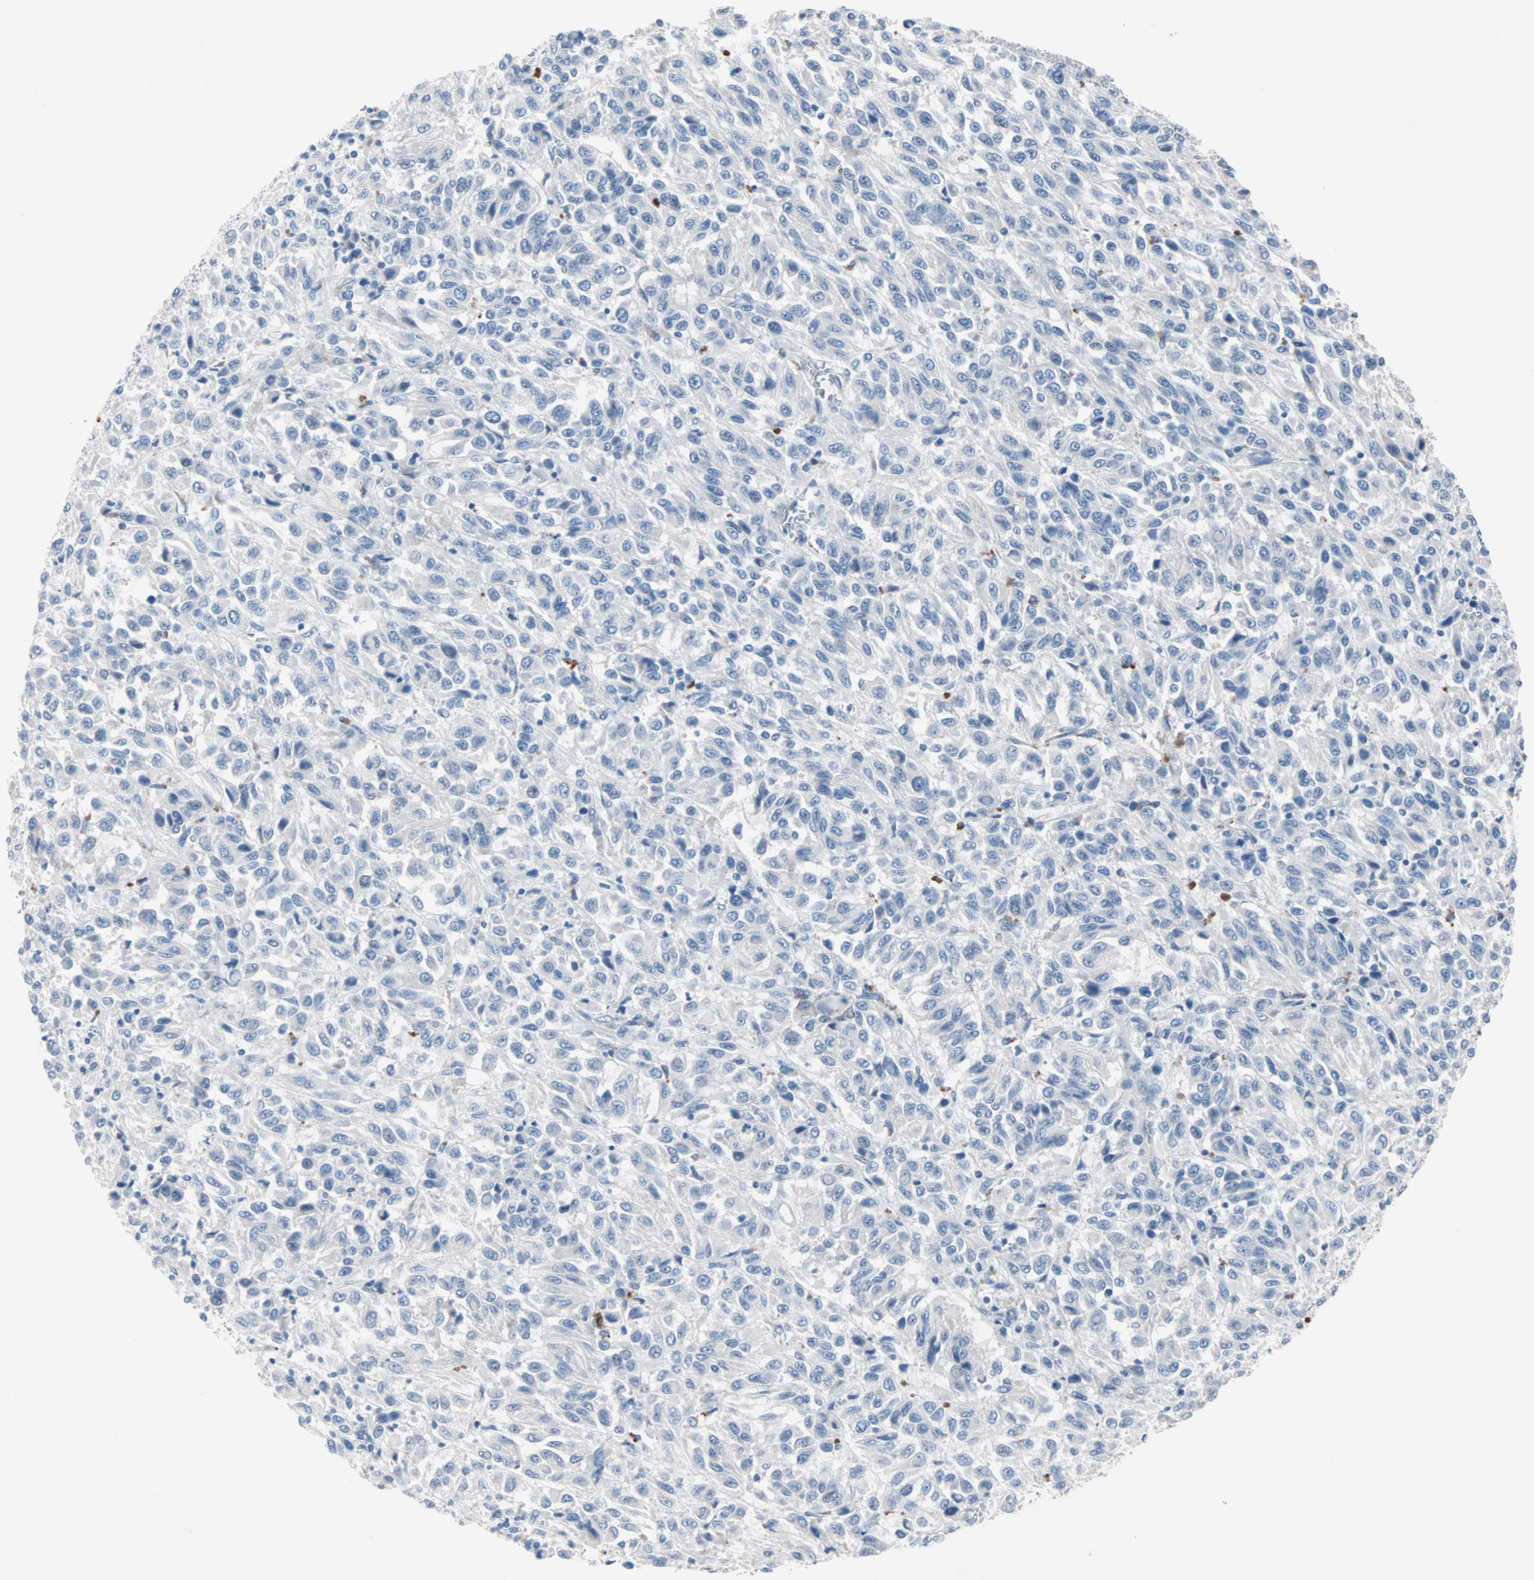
{"staining": {"intensity": "negative", "quantity": "none", "location": "none"}, "tissue": "melanoma", "cell_type": "Tumor cells", "image_type": "cancer", "snomed": [{"axis": "morphology", "description": "Malignant melanoma, Metastatic site"}, {"axis": "topography", "description": "Lung"}], "caption": "Immunohistochemistry (IHC) image of neoplastic tissue: melanoma stained with DAB (3,3'-diaminobenzidine) demonstrates no significant protein positivity in tumor cells.", "gene": "ULBP1", "patient": {"sex": "male", "age": 64}}